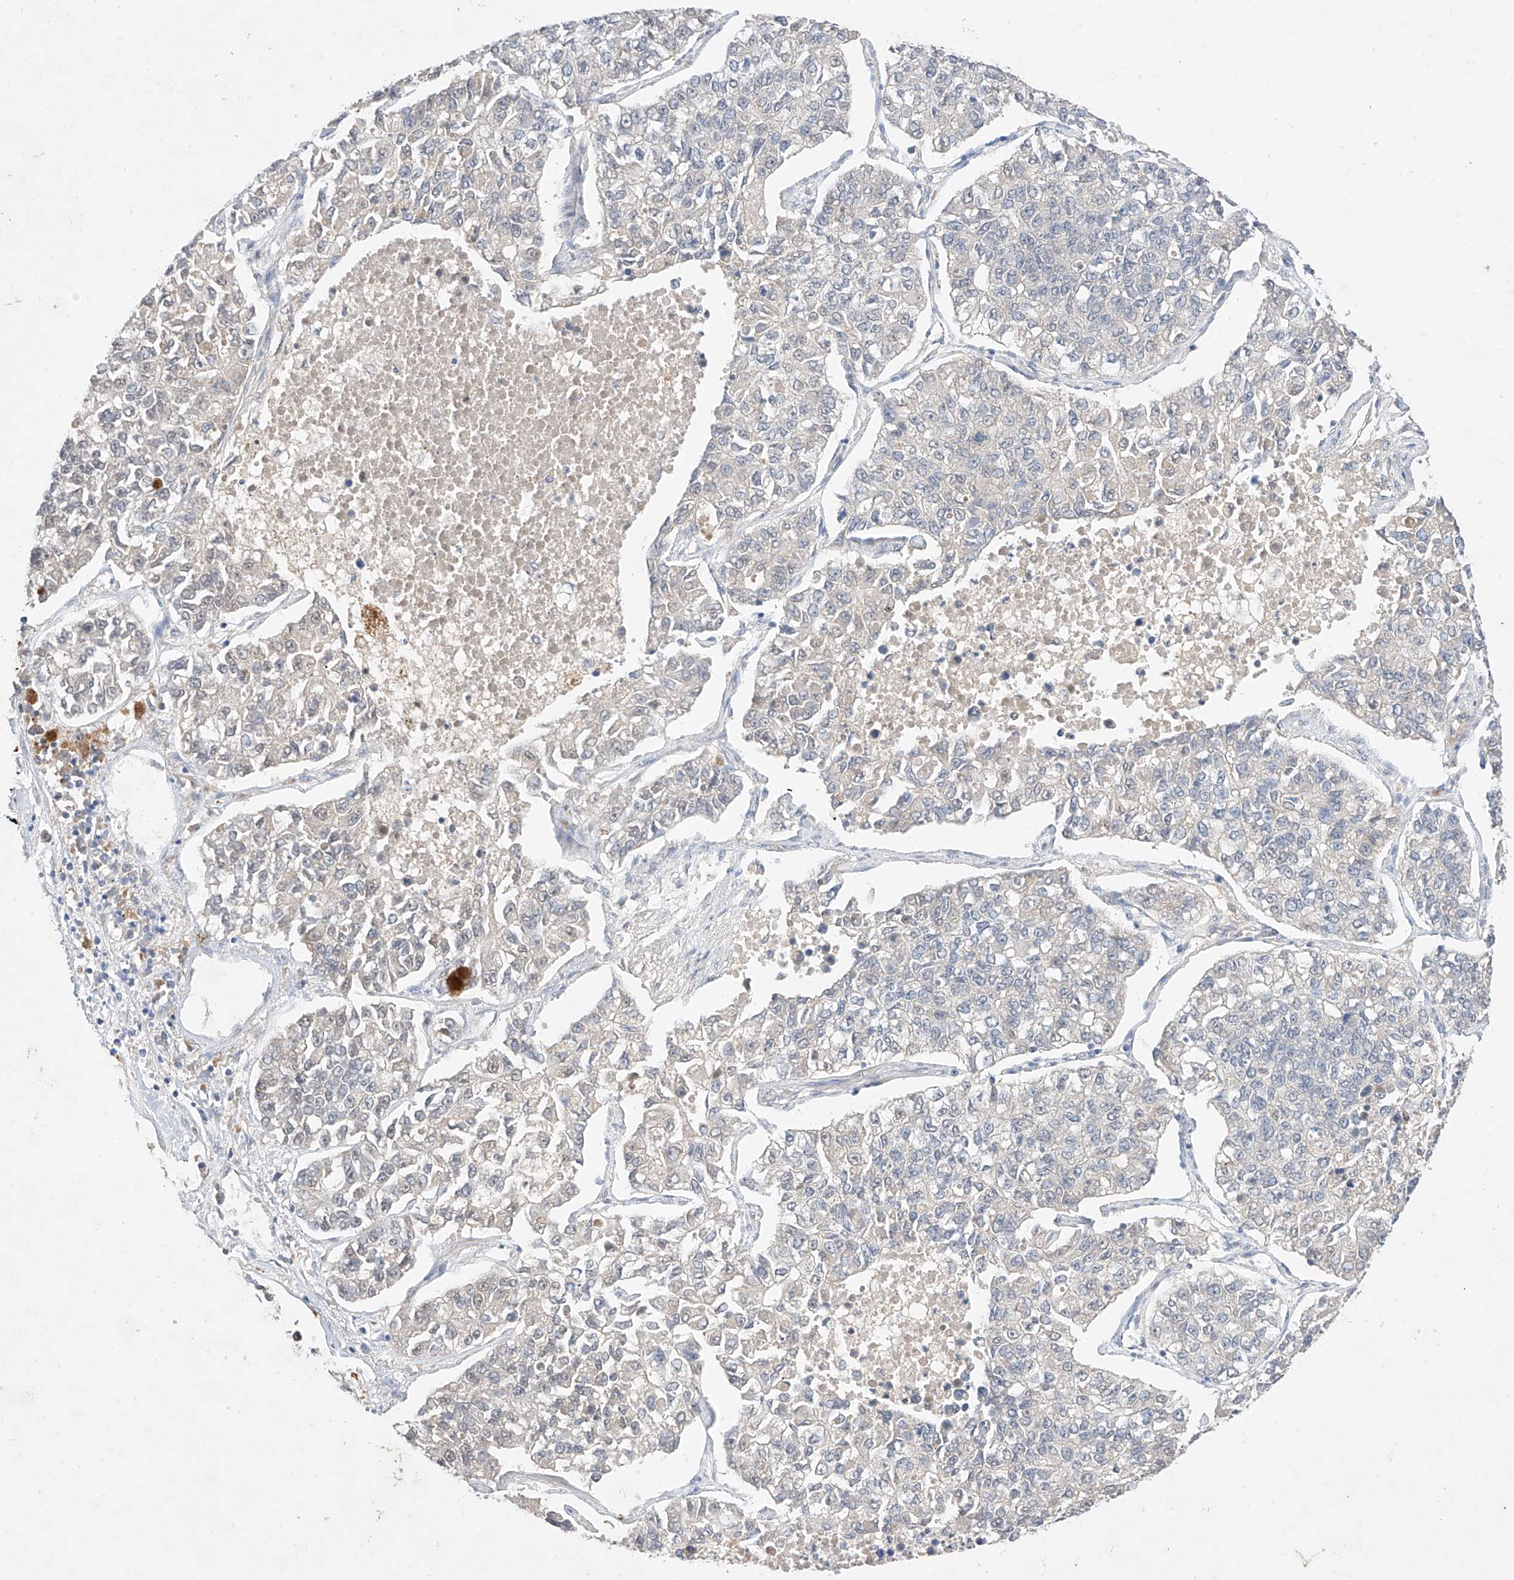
{"staining": {"intensity": "negative", "quantity": "none", "location": "none"}, "tissue": "lung cancer", "cell_type": "Tumor cells", "image_type": "cancer", "snomed": [{"axis": "morphology", "description": "Adenocarcinoma, NOS"}, {"axis": "topography", "description": "Lung"}], "caption": "DAB (3,3'-diaminobenzidine) immunohistochemical staining of lung cancer reveals no significant expression in tumor cells.", "gene": "ZNF124", "patient": {"sex": "male", "age": 49}}